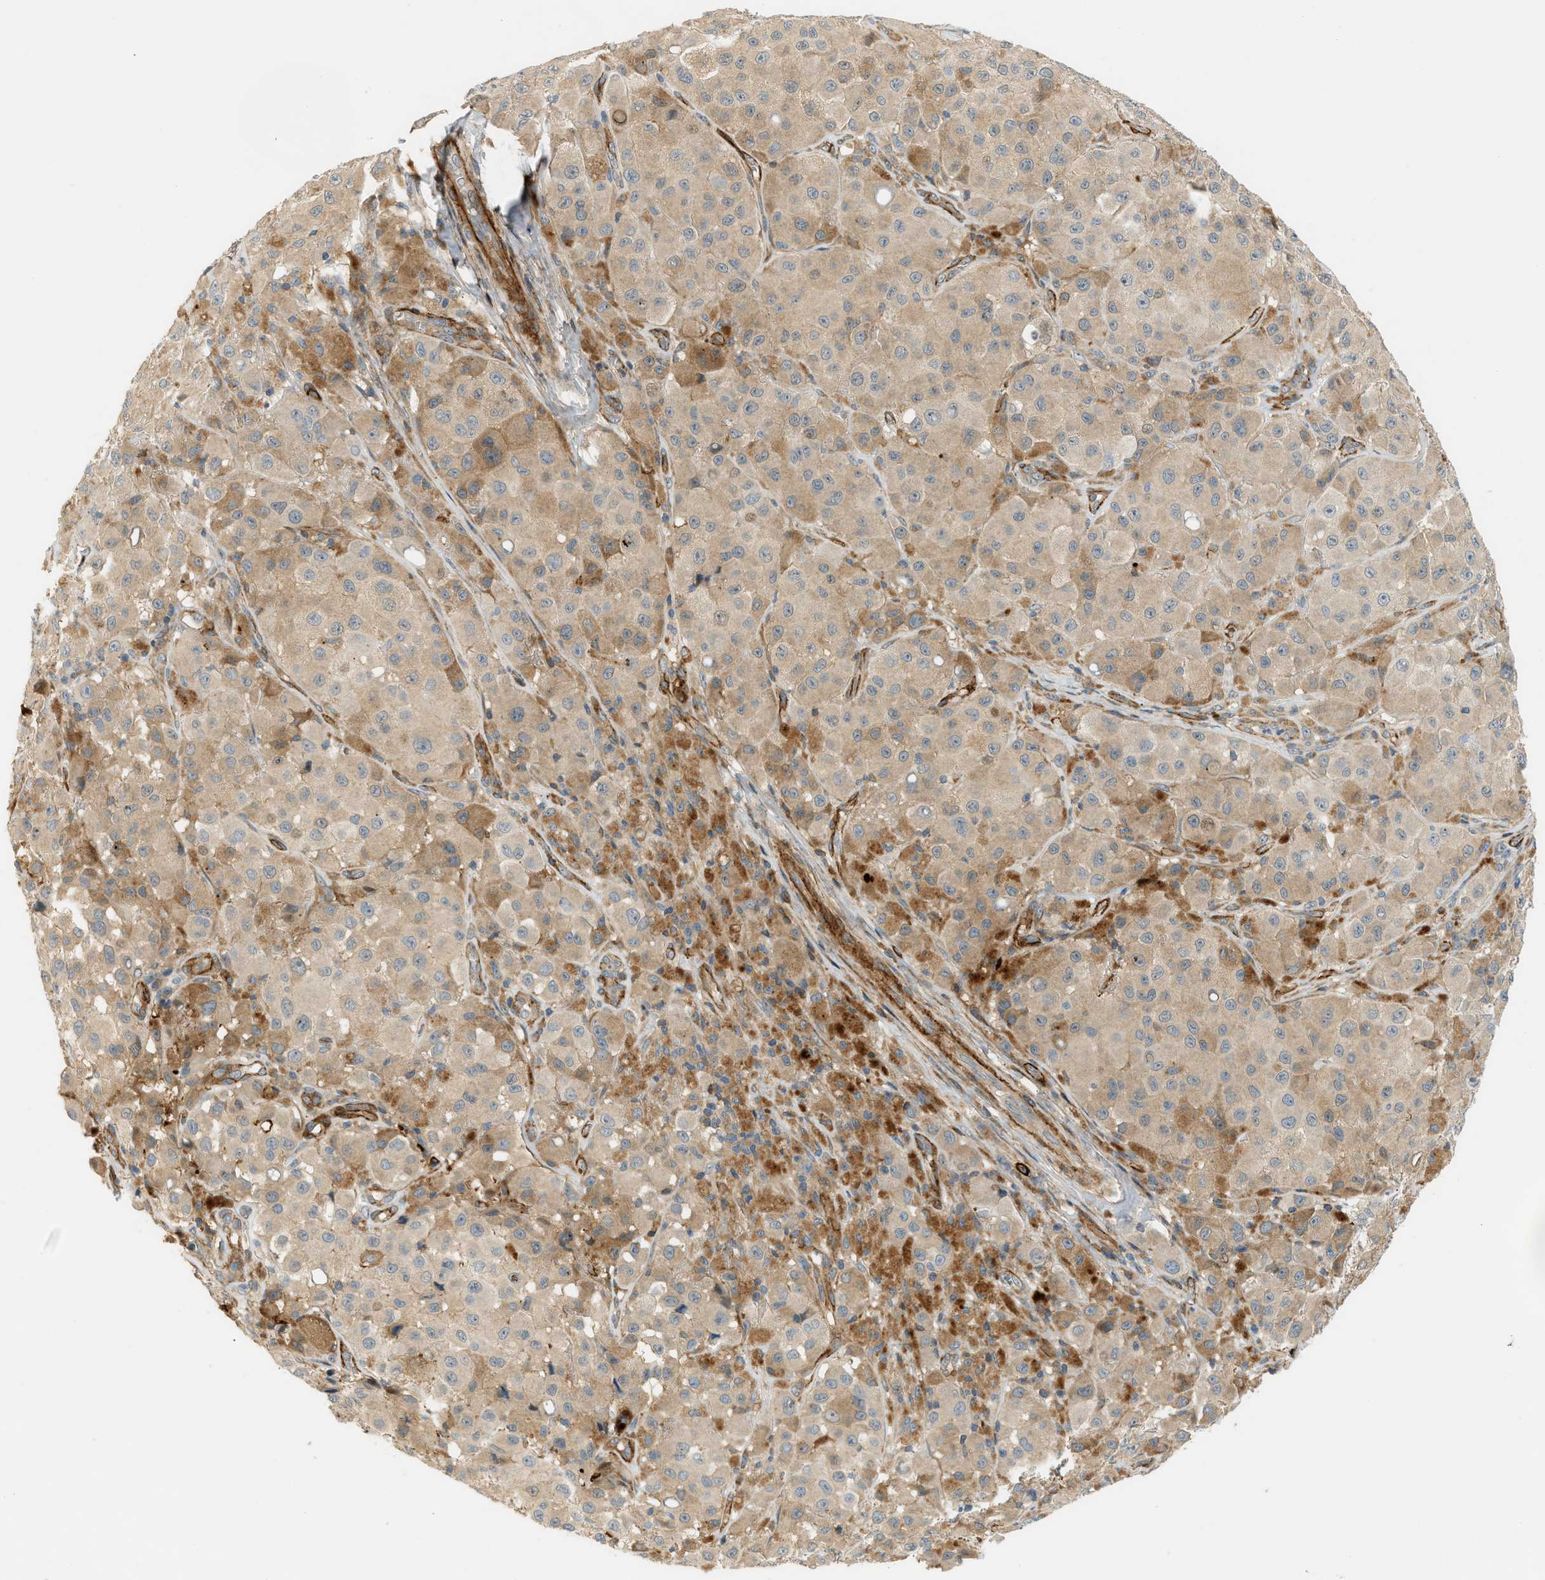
{"staining": {"intensity": "weak", "quantity": ">75%", "location": "cytoplasmic/membranous"}, "tissue": "melanoma", "cell_type": "Tumor cells", "image_type": "cancer", "snomed": [{"axis": "morphology", "description": "Malignant melanoma, NOS"}, {"axis": "topography", "description": "Skin"}], "caption": "Immunohistochemistry (IHC) staining of melanoma, which displays low levels of weak cytoplasmic/membranous staining in about >75% of tumor cells indicating weak cytoplasmic/membranous protein positivity. The staining was performed using DAB (3,3'-diaminobenzidine) (brown) for protein detection and nuclei were counterstained in hematoxylin (blue).", "gene": "EDNRA", "patient": {"sex": "male", "age": 84}}